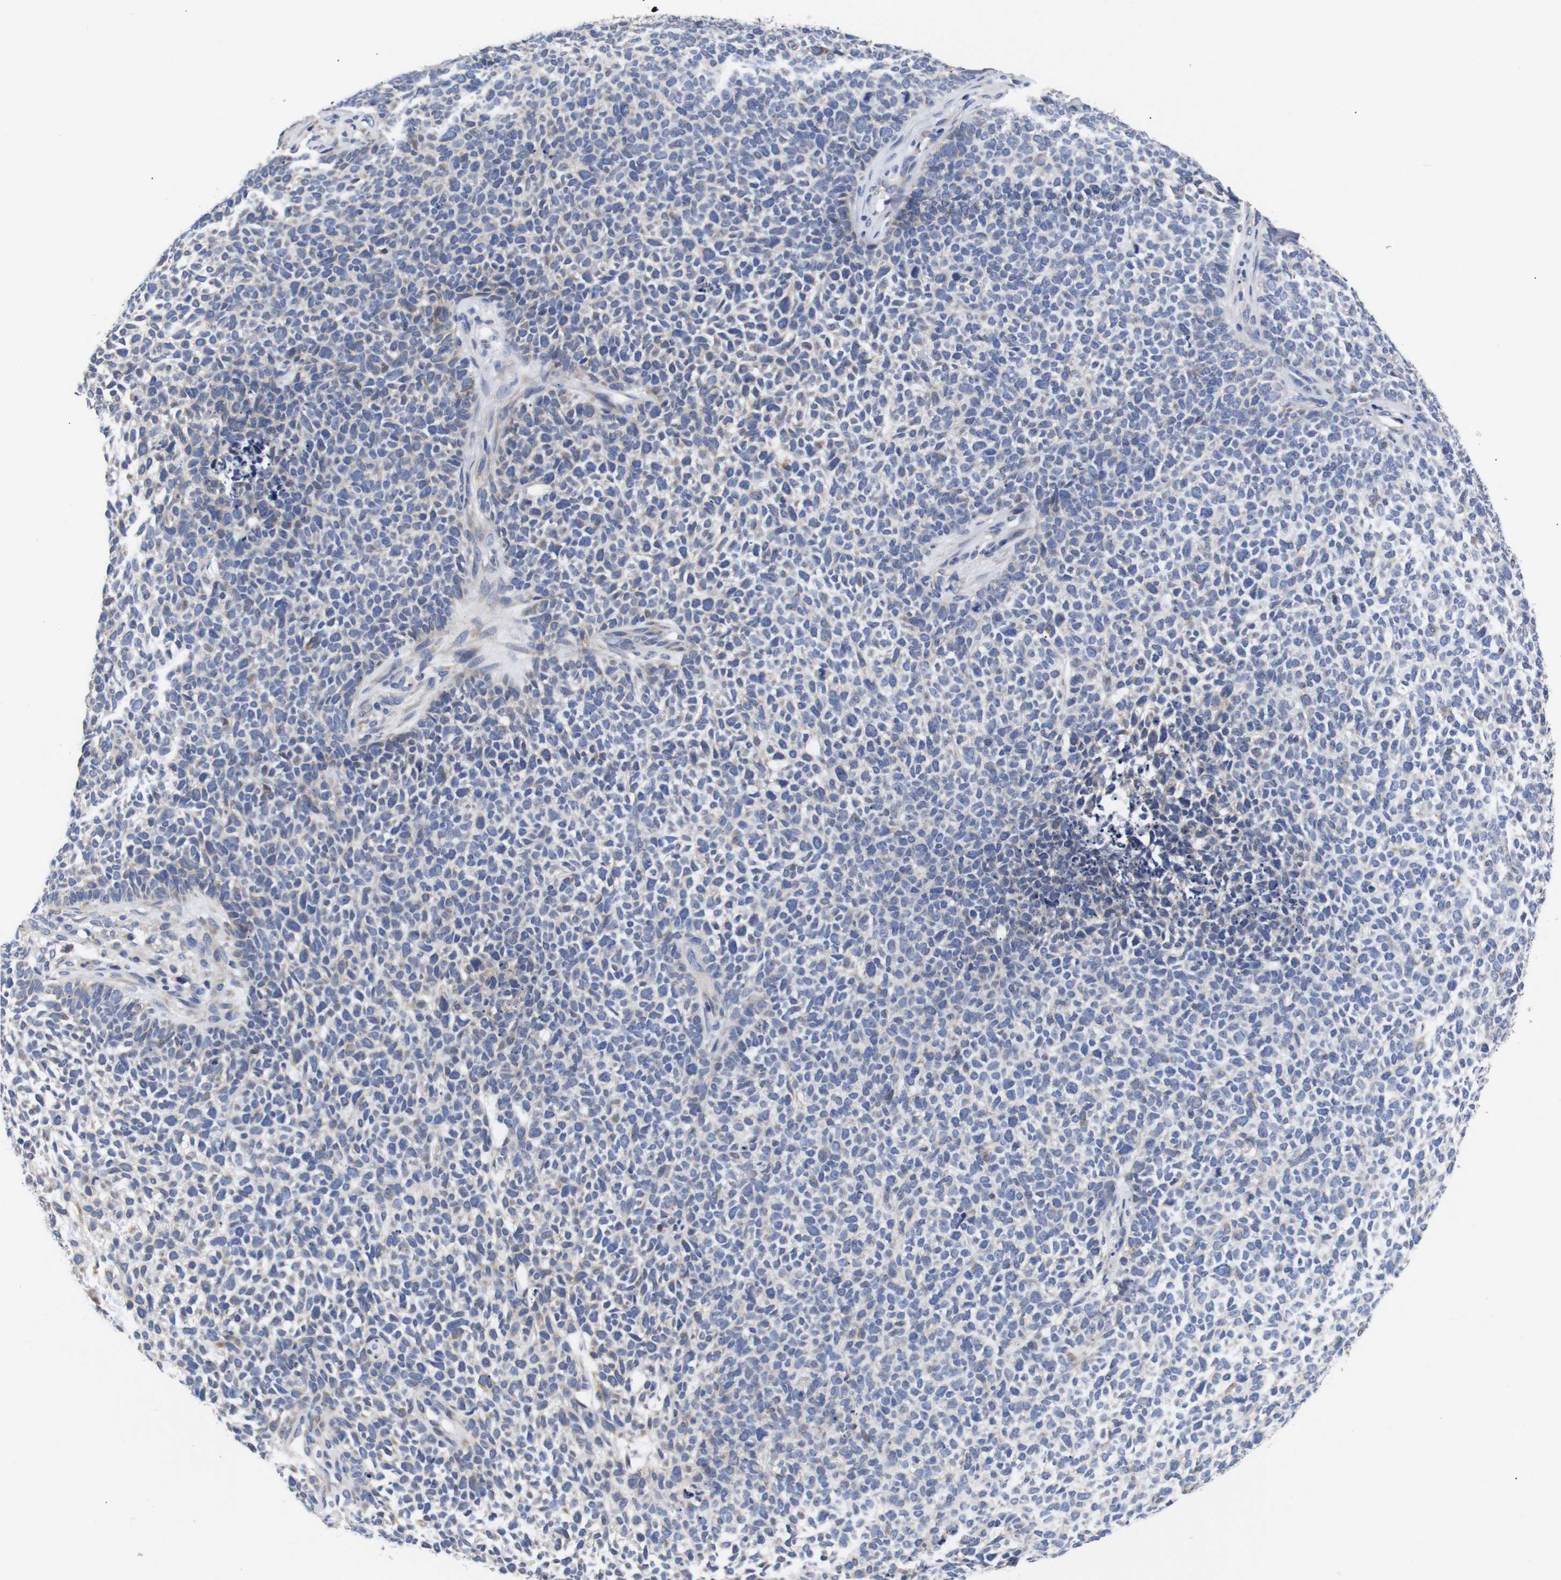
{"staining": {"intensity": "weak", "quantity": "<25%", "location": "cytoplasmic/membranous"}, "tissue": "skin cancer", "cell_type": "Tumor cells", "image_type": "cancer", "snomed": [{"axis": "morphology", "description": "Basal cell carcinoma"}, {"axis": "topography", "description": "Skin"}], "caption": "Micrograph shows no protein staining in tumor cells of skin cancer (basal cell carcinoma) tissue. (Immunohistochemistry (ihc), brightfield microscopy, high magnification).", "gene": "OPN3", "patient": {"sex": "female", "age": 84}}